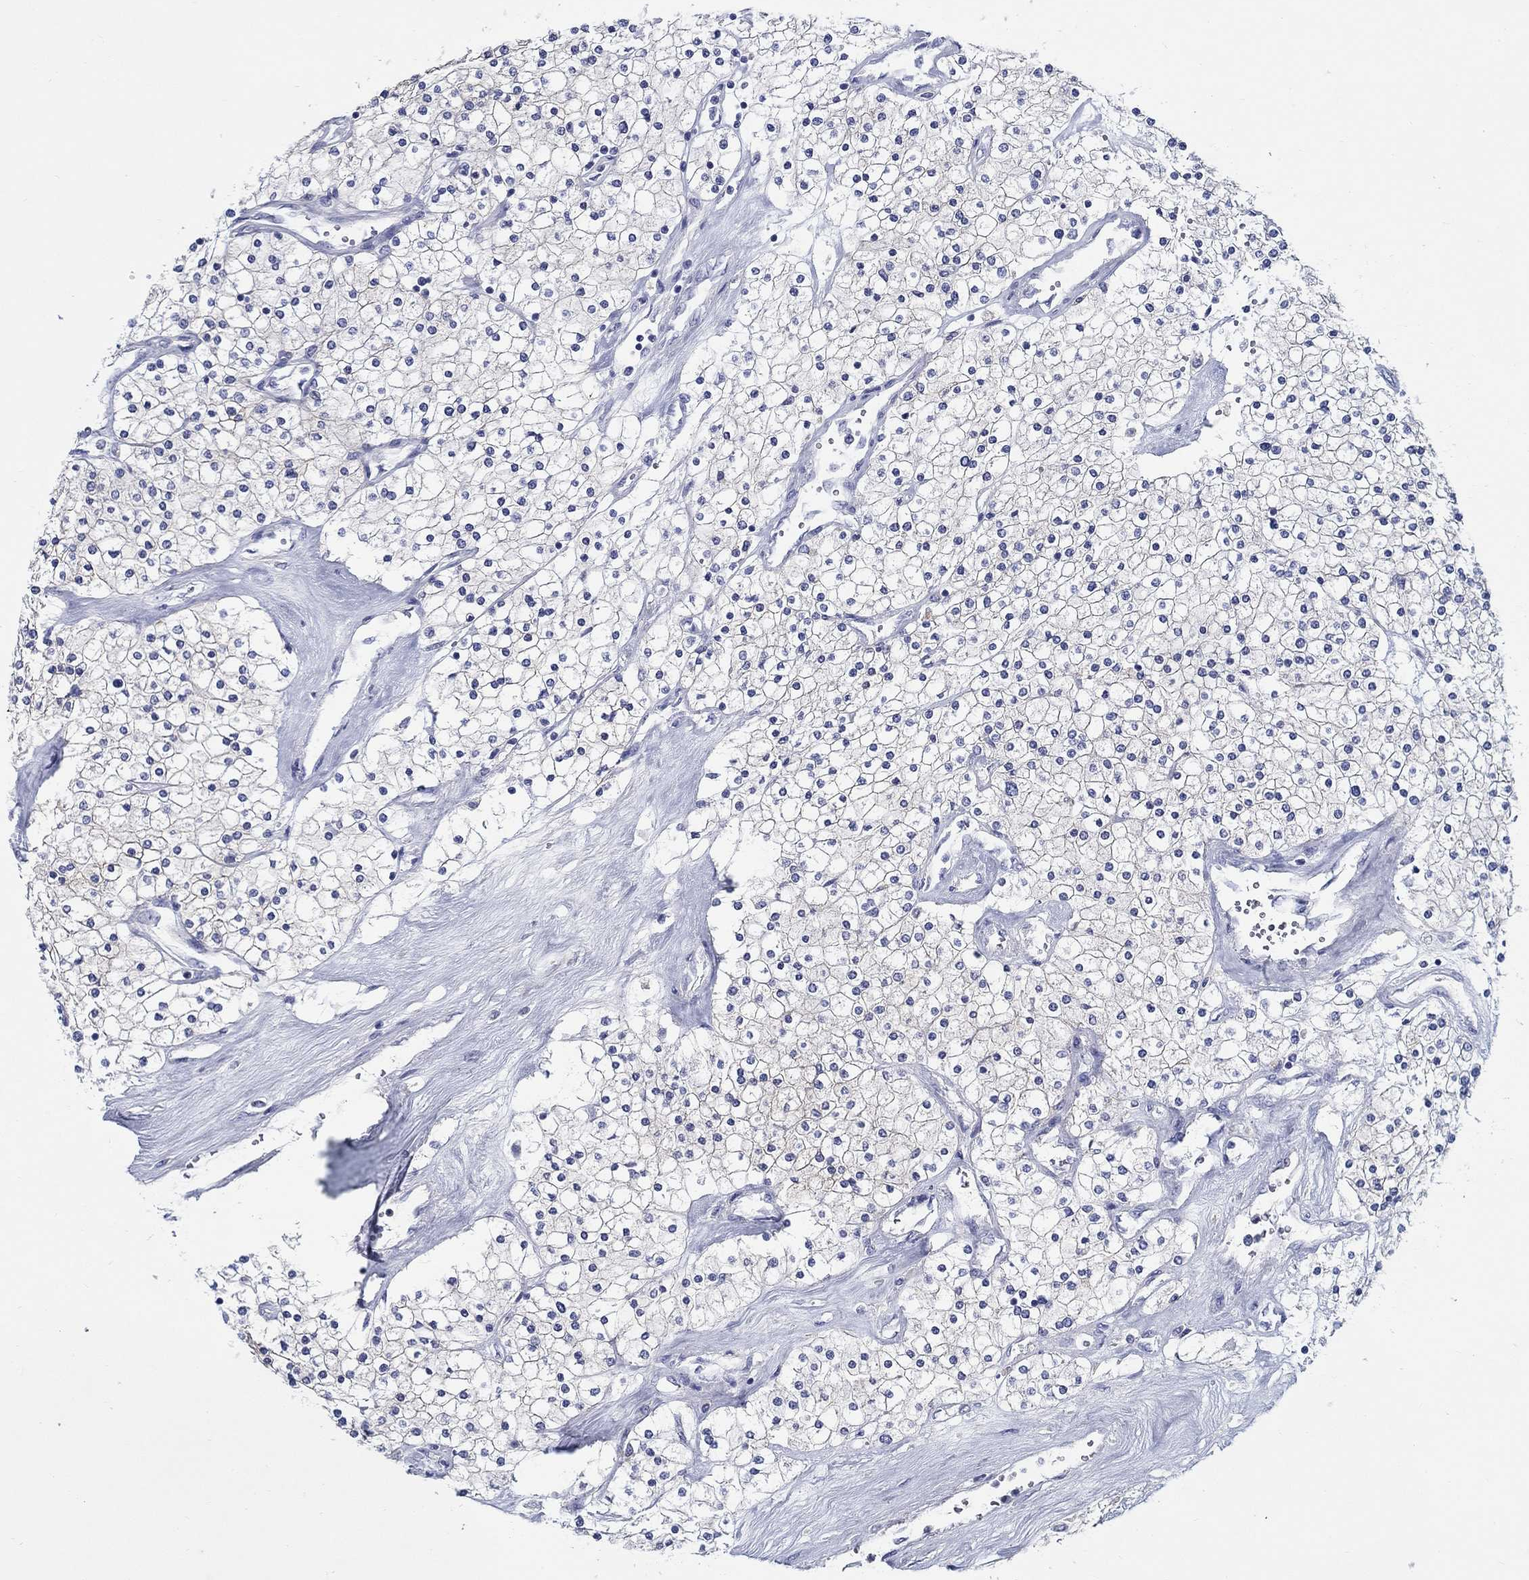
{"staining": {"intensity": "negative", "quantity": "none", "location": "none"}, "tissue": "renal cancer", "cell_type": "Tumor cells", "image_type": "cancer", "snomed": [{"axis": "morphology", "description": "Adenocarcinoma, NOS"}, {"axis": "topography", "description": "Kidney"}], "caption": "Immunohistochemical staining of human renal adenocarcinoma displays no significant staining in tumor cells.", "gene": "RAP1GAP", "patient": {"sex": "male", "age": 80}}